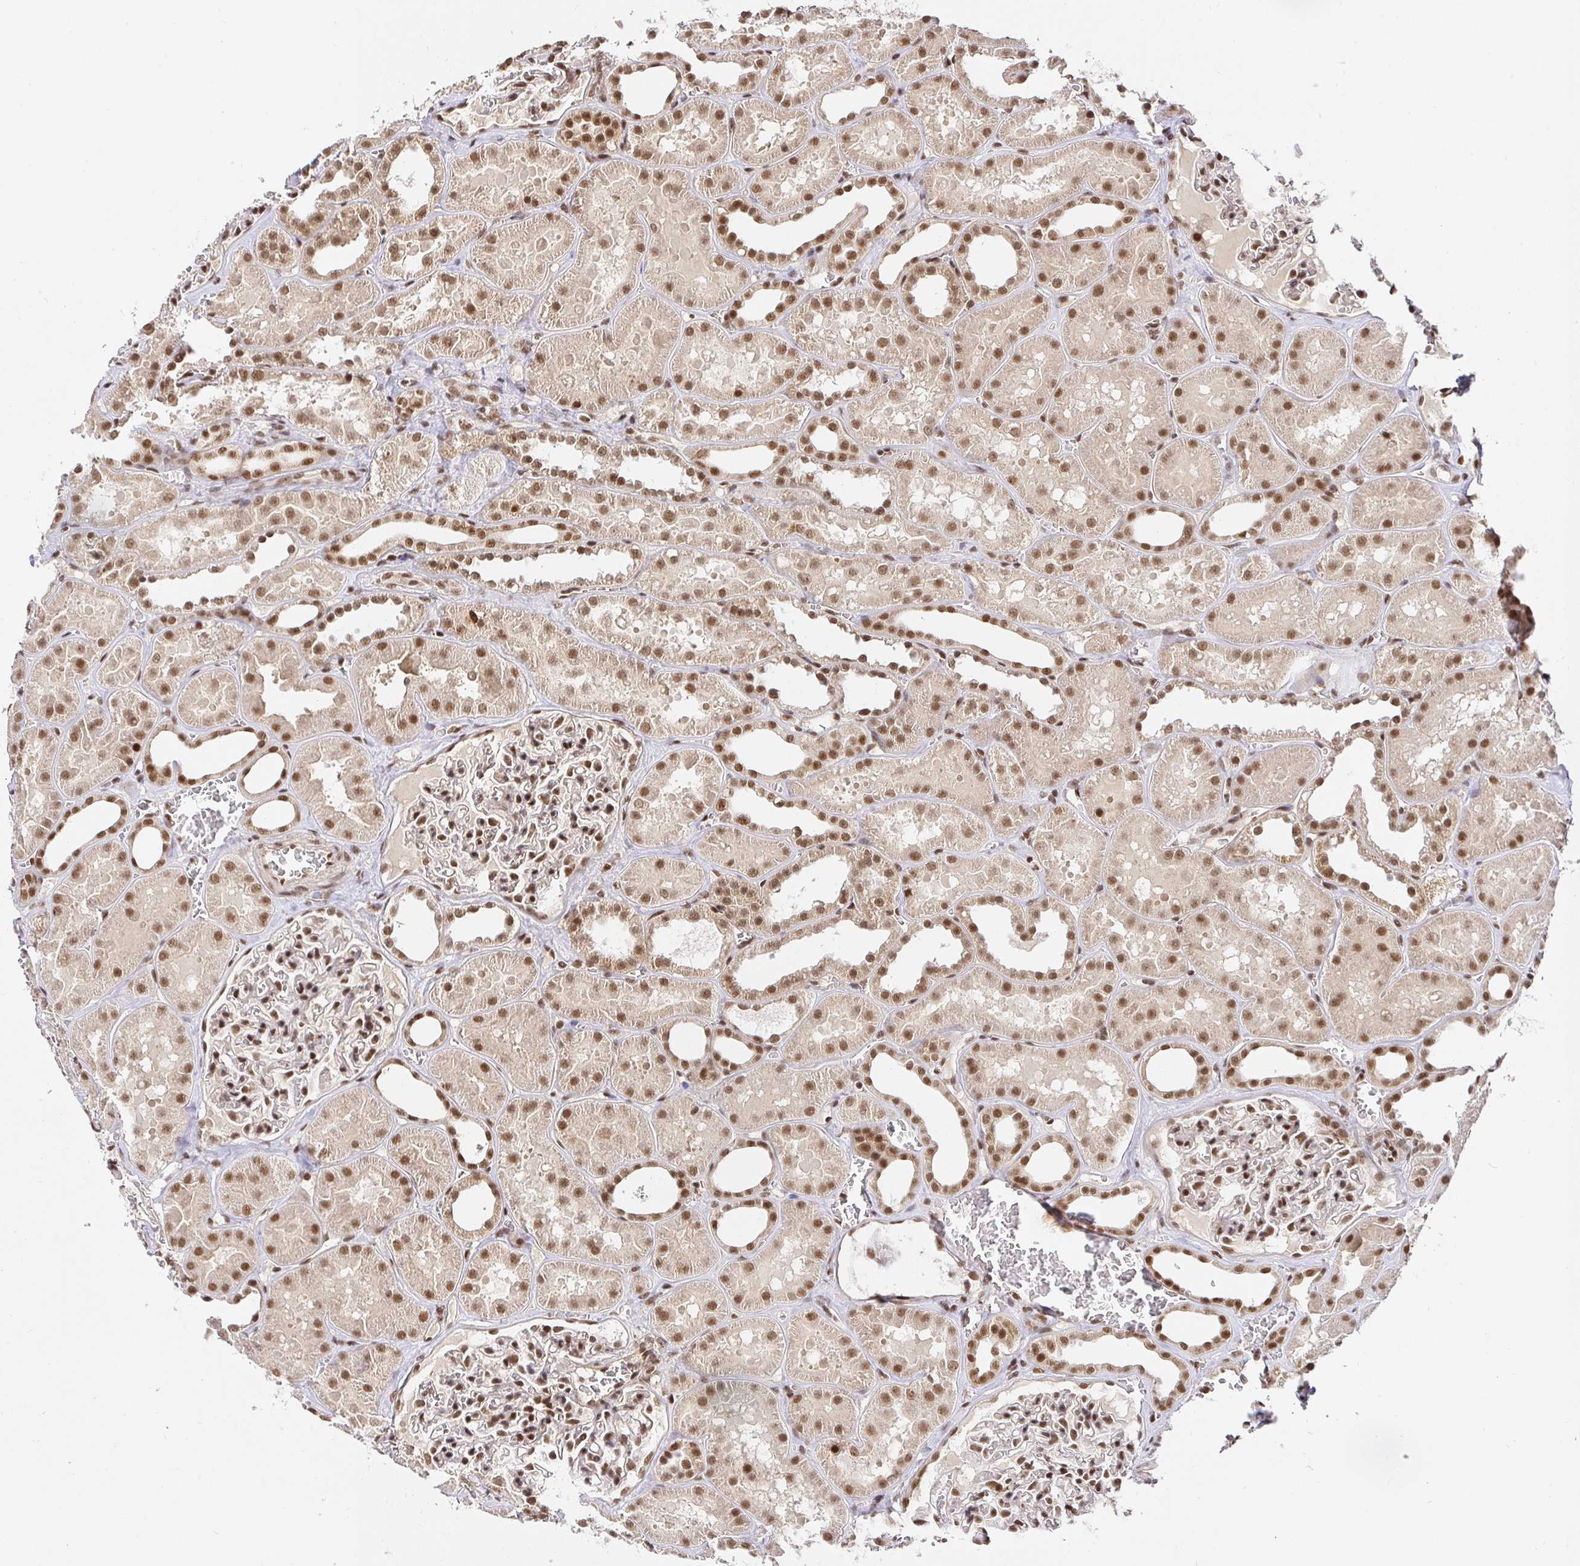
{"staining": {"intensity": "moderate", "quantity": ">75%", "location": "nuclear"}, "tissue": "kidney", "cell_type": "Cells in glomeruli", "image_type": "normal", "snomed": [{"axis": "morphology", "description": "Normal tissue, NOS"}, {"axis": "topography", "description": "Kidney"}], "caption": "IHC image of normal kidney: kidney stained using immunohistochemistry (IHC) demonstrates medium levels of moderate protein expression localized specifically in the nuclear of cells in glomeruli, appearing as a nuclear brown color.", "gene": "USF1", "patient": {"sex": "female", "age": 41}}